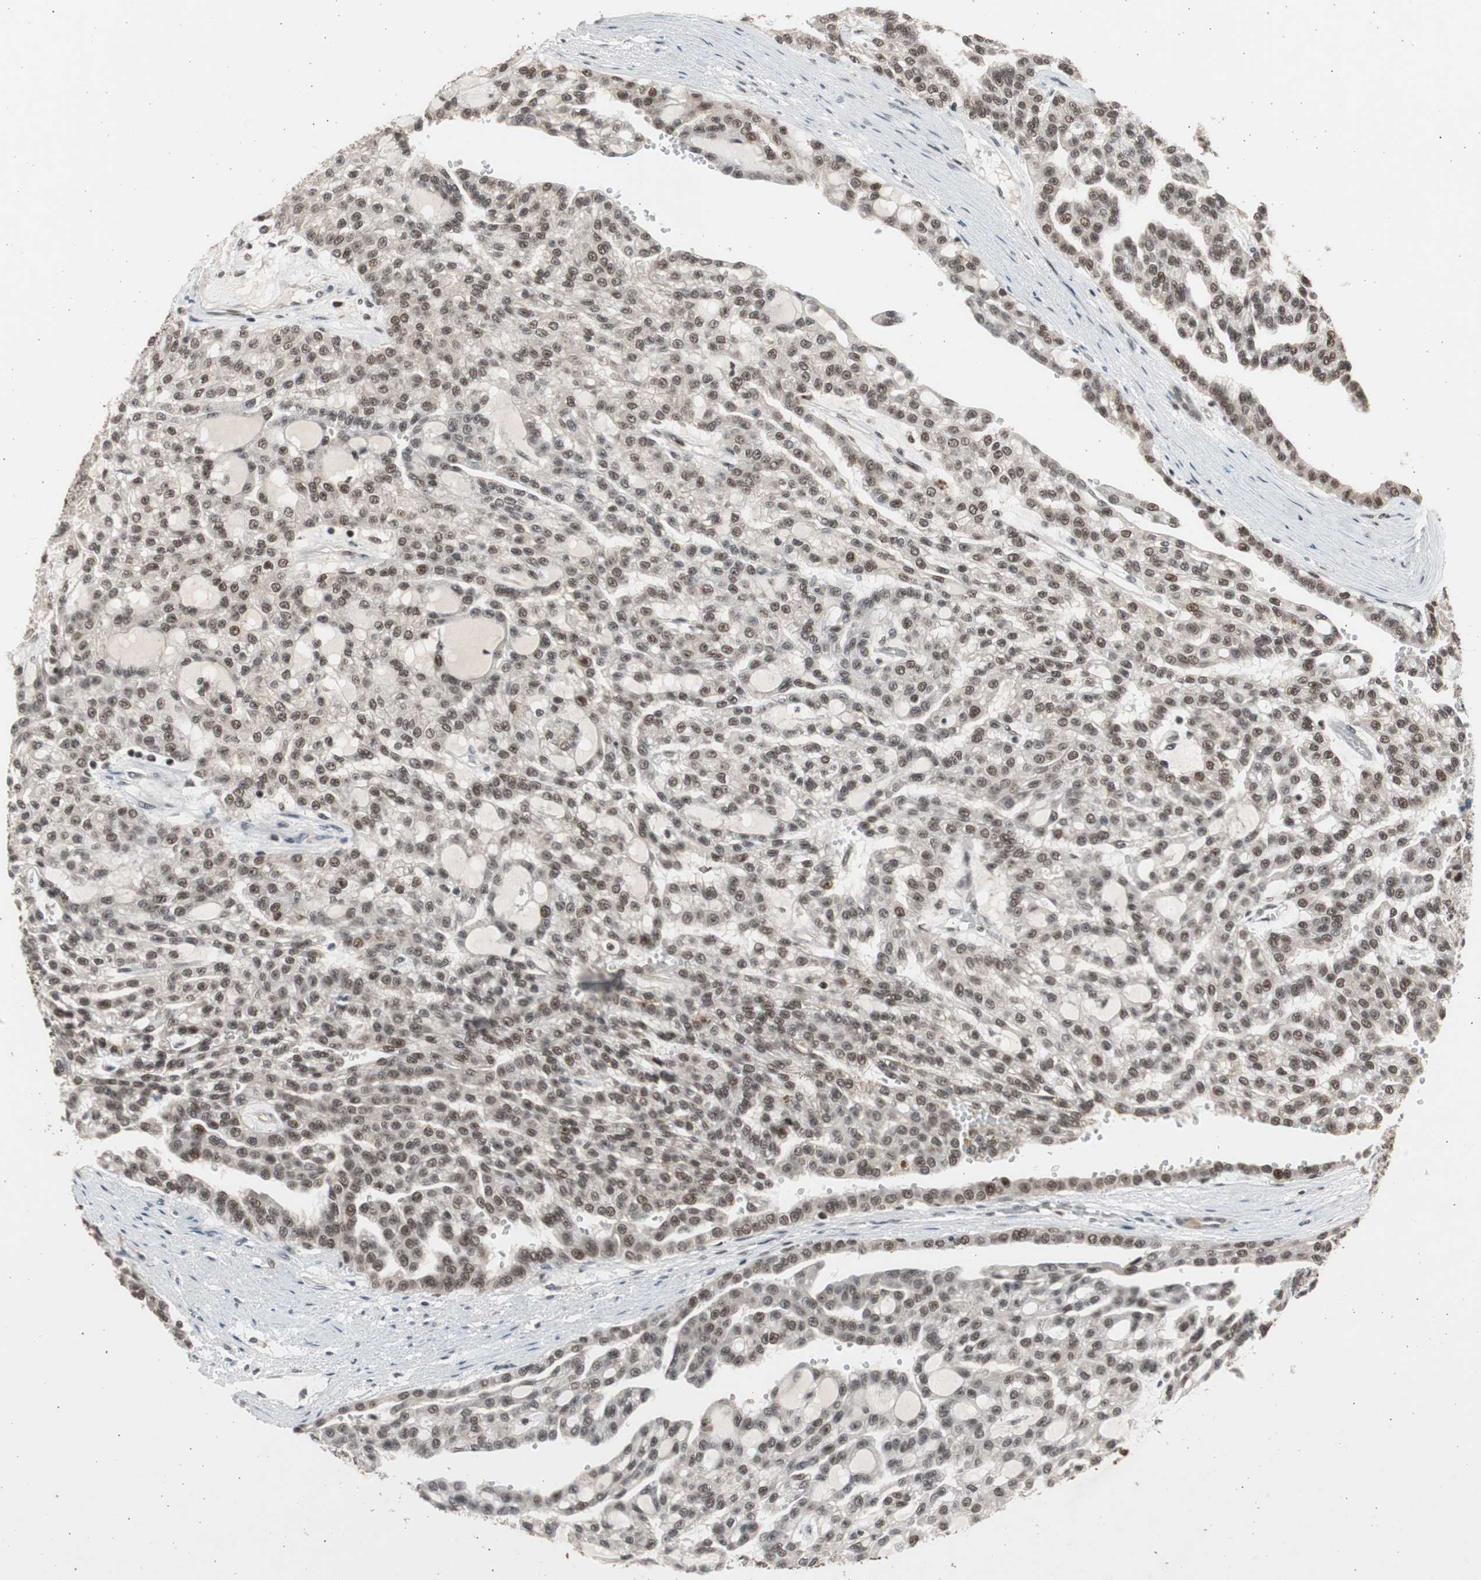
{"staining": {"intensity": "strong", "quantity": ">75%", "location": "nuclear"}, "tissue": "renal cancer", "cell_type": "Tumor cells", "image_type": "cancer", "snomed": [{"axis": "morphology", "description": "Adenocarcinoma, NOS"}, {"axis": "topography", "description": "Kidney"}], "caption": "This image reveals immunohistochemistry staining of renal cancer (adenocarcinoma), with high strong nuclear positivity in about >75% of tumor cells.", "gene": "RPA1", "patient": {"sex": "male", "age": 63}}